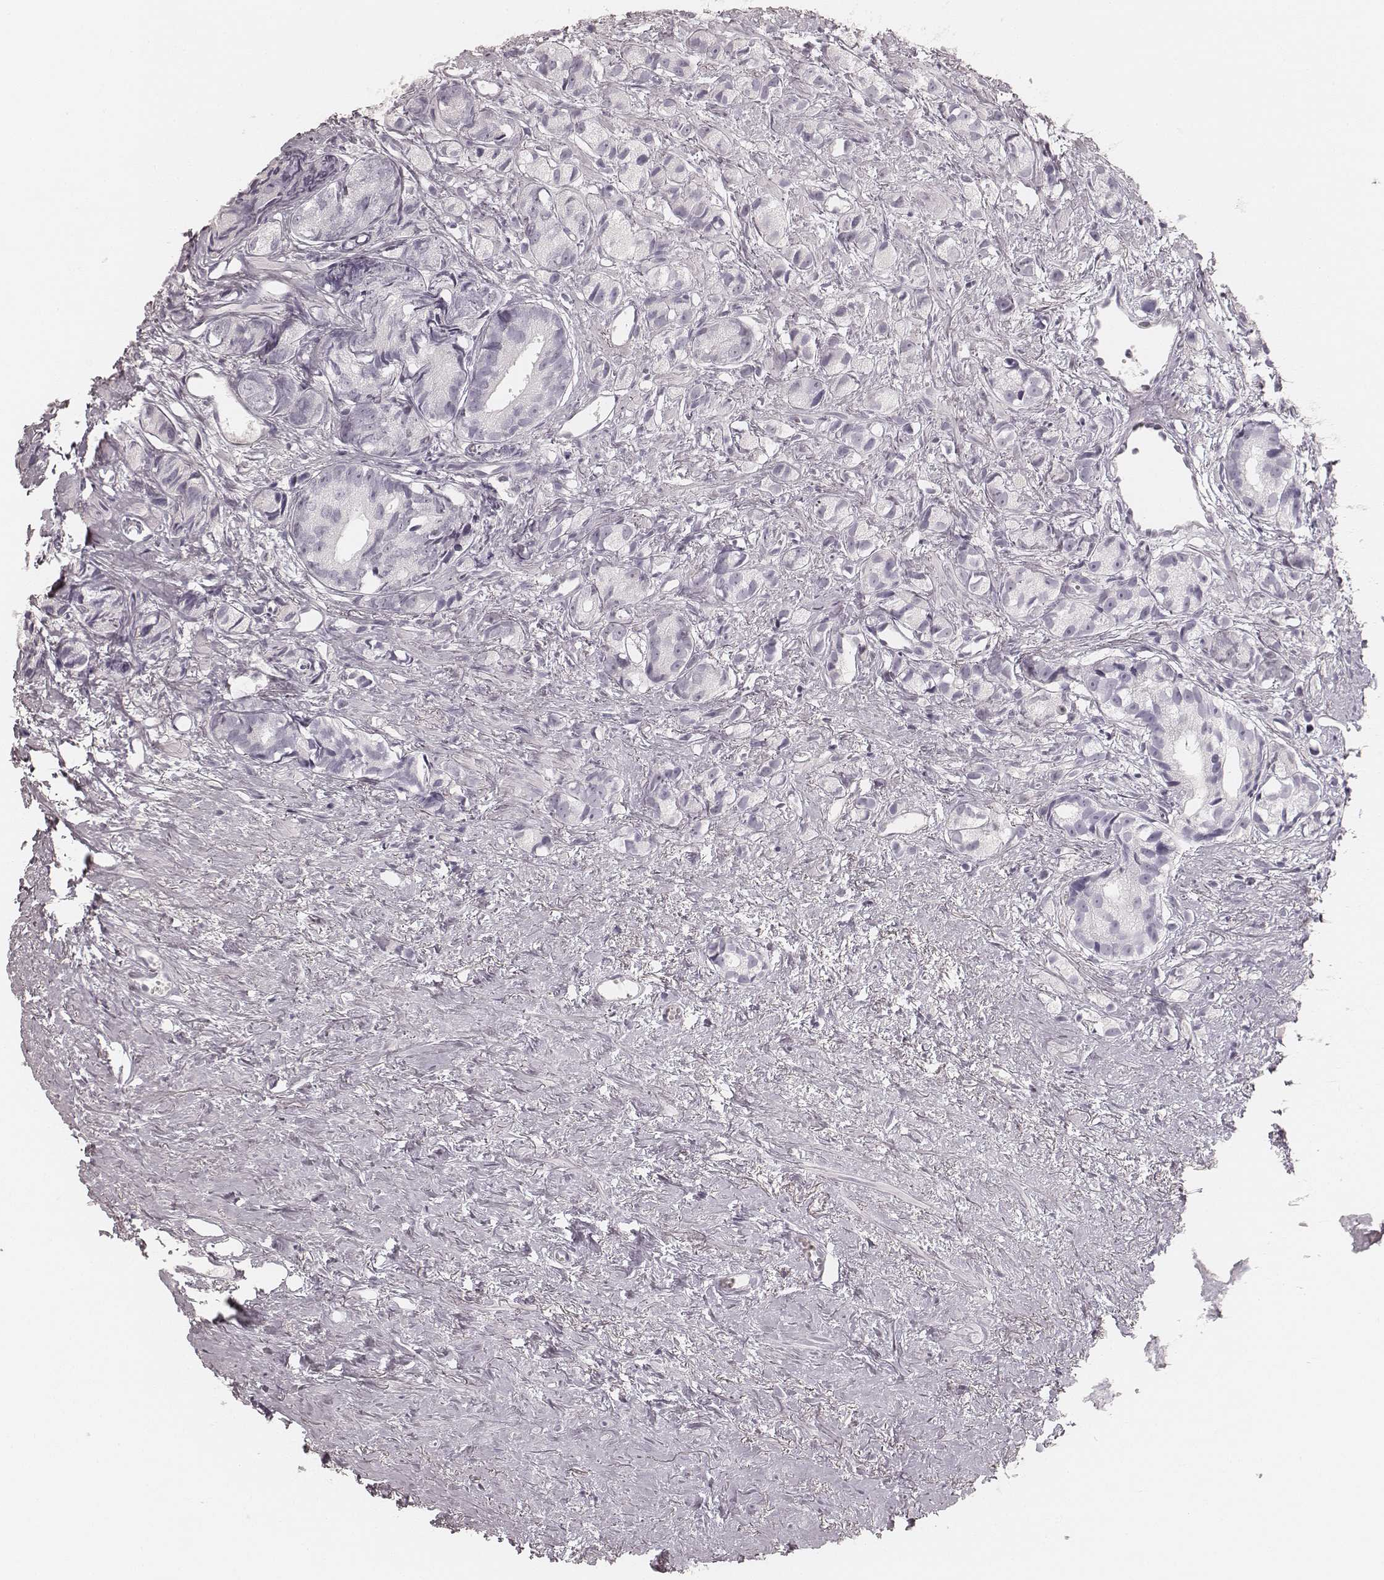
{"staining": {"intensity": "negative", "quantity": "none", "location": "none"}, "tissue": "prostate cancer", "cell_type": "Tumor cells", "image_type": "cancer", "snomed": [{"axis": "morphology", "description": "Adenocarcinoma, High grade"}, {"axis": "topography", "description": "Prostate"}], "caption": "This is an IHC histopathology image of human prostate cancer (high-grade adenocarcinoma). There is no staining in tumor cells.", "gene": "HNF4G", "patient": {"sex": "male", "age": 81}}